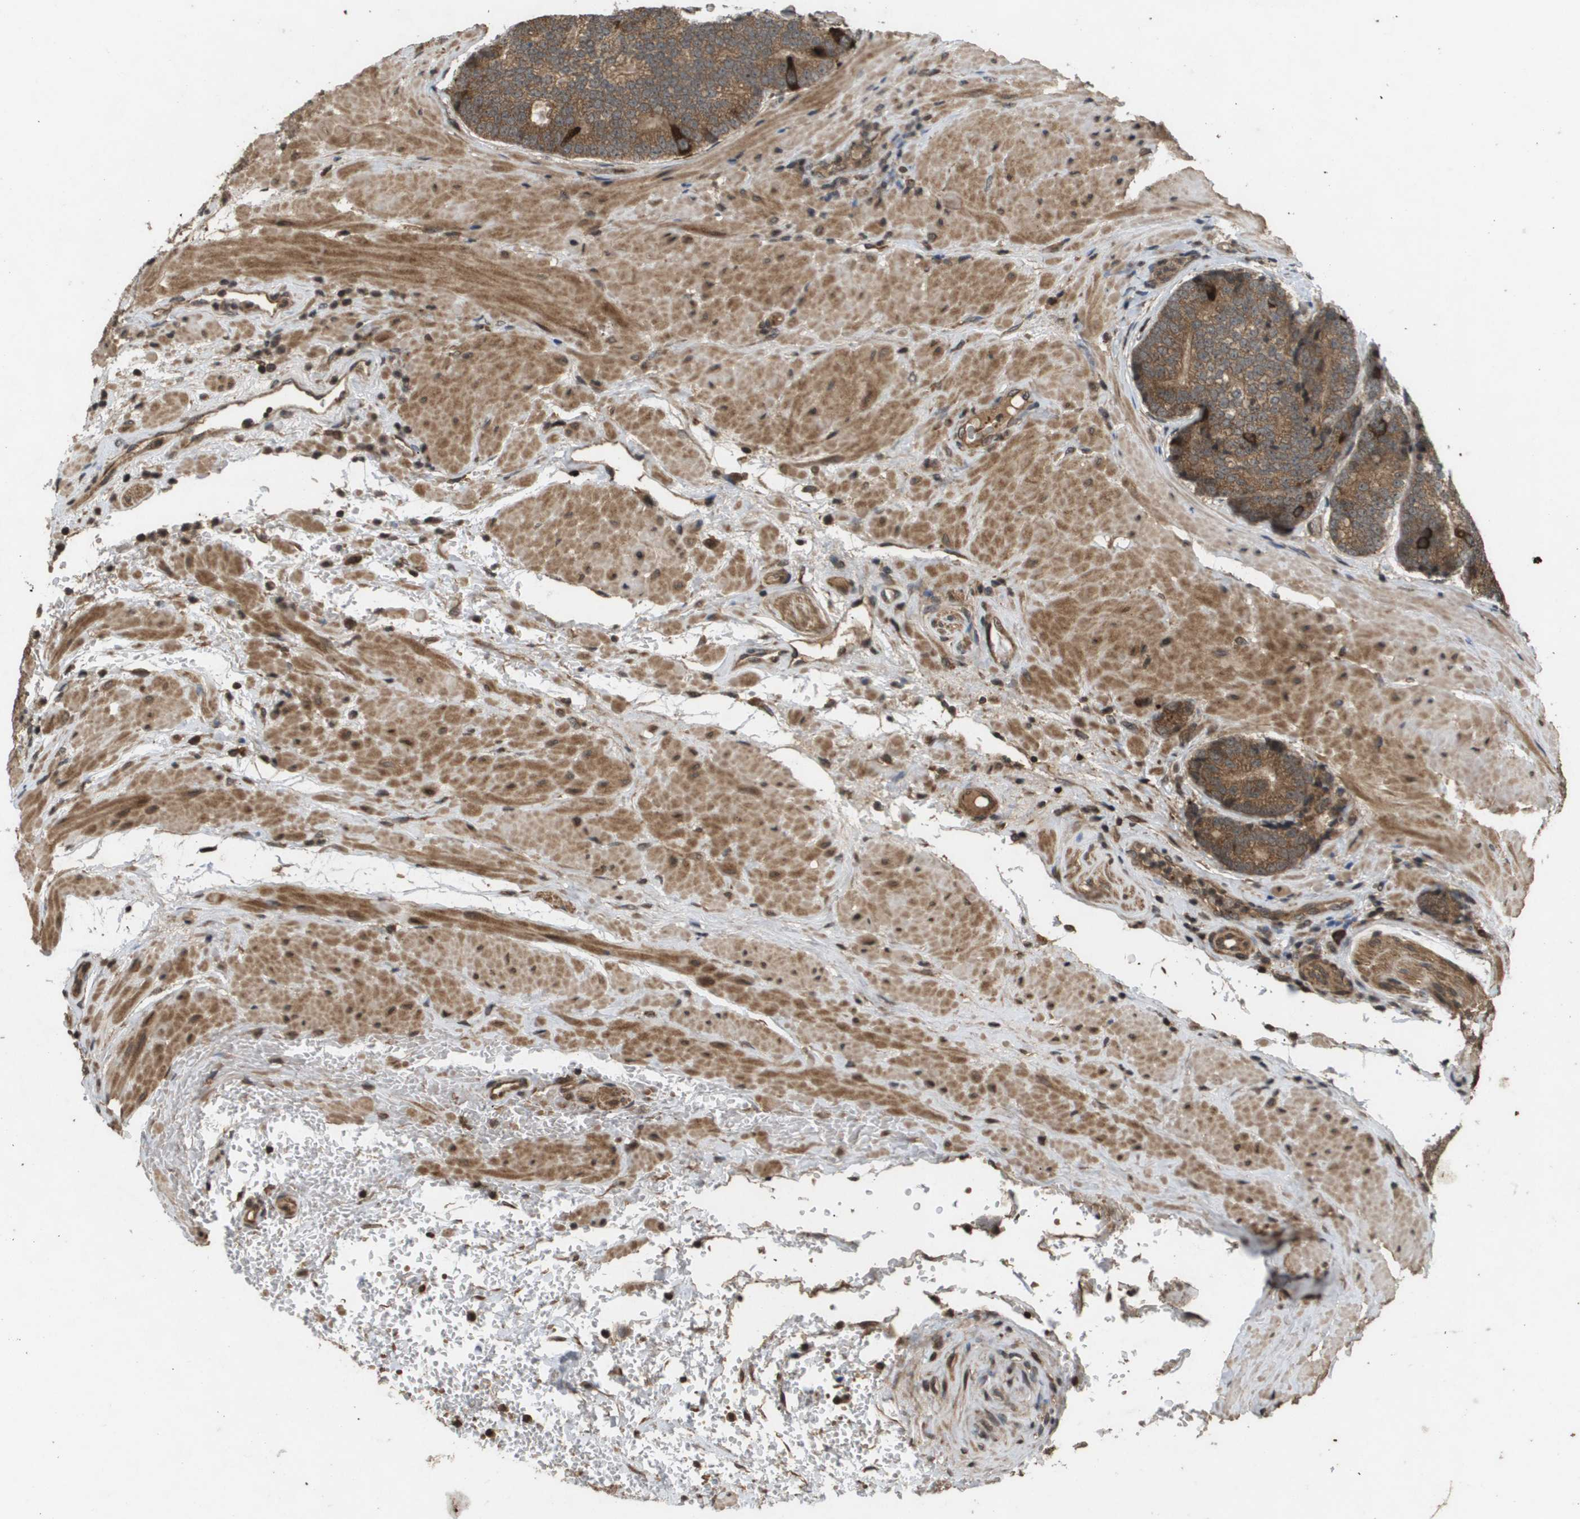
{"staining": {"intensity": "moderate", "quantity": ">75%", "location": "cytoplasmic/membranous"}, "tissue": "prostate cancer", "cell_type": "Tumor cells", "image_type": "cancer", "snomed": [{"axis": "morphology", "description": "Adenocarcinoma, High grade"}, {"axis": "topography", "description": "Prostate"}], "caption": "Approximately >75% of tumor cells in prostate cancer (adenocarcinoma (high-grade)) show moderate cytoplasmic/membranous protein expression as visualized by brown immunohistochemical staining.", "gene": "KIF11", "patient": {"sex": "male", "age": 61}}